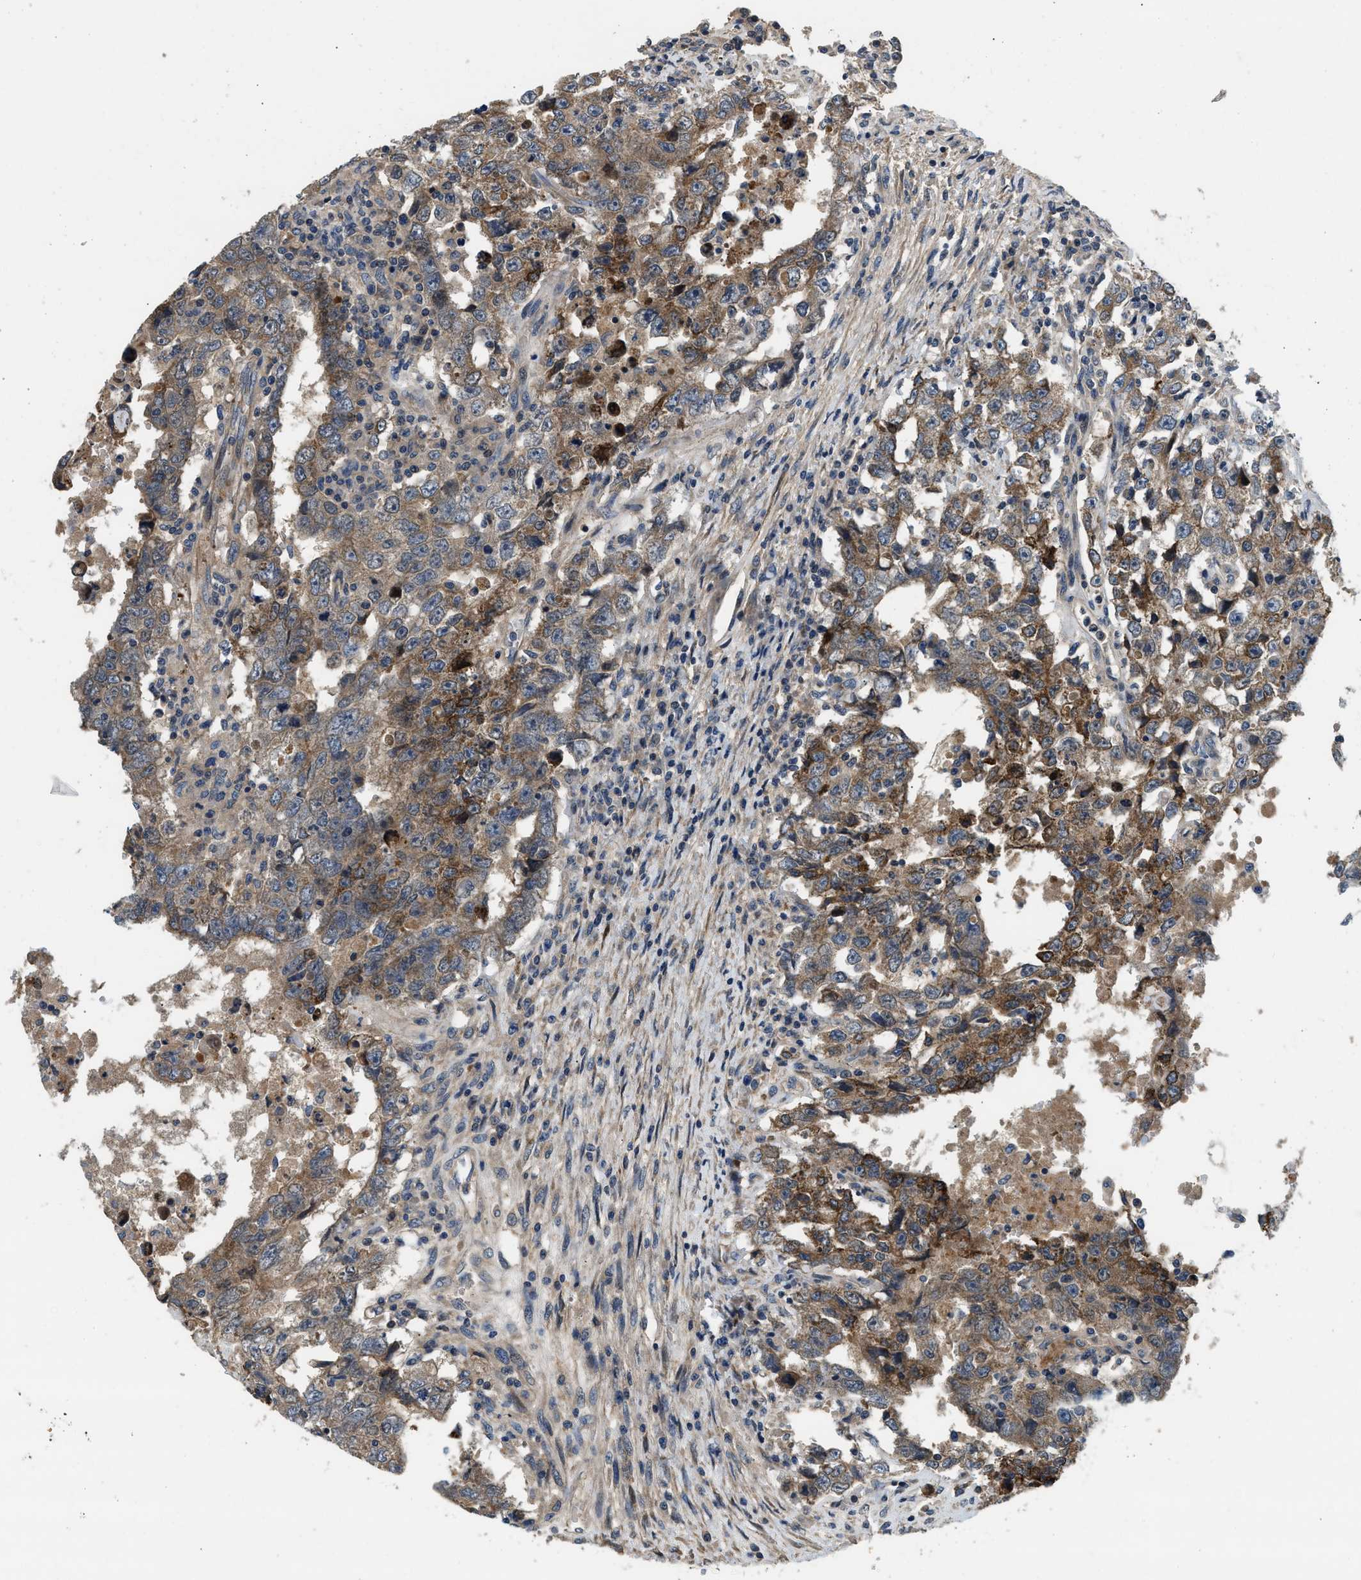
{"staining": {"intensity": "moderate", "quantity": ">75%", "location": "cytoplasmic/membranous"}, "tissue": "testis cancer", "cell_type": "Tumor cells", "image_type": "cancer", "snomed": [{"axis": "morphology", "description": "Carcinoma, Embryonal, NOS"}, {"axis": "topography", "description": "Testis"}], "caption": "Immunohistochemistry (IHC) image of embryonal carcinoma (testis) stained for a protein (brown), which reveals medium levels of moderate cytoplasmic/membranous staining in about >75% of tumor cells.", "gene": "IL3RA", "patient": {"sex": "male", "age": 26}}